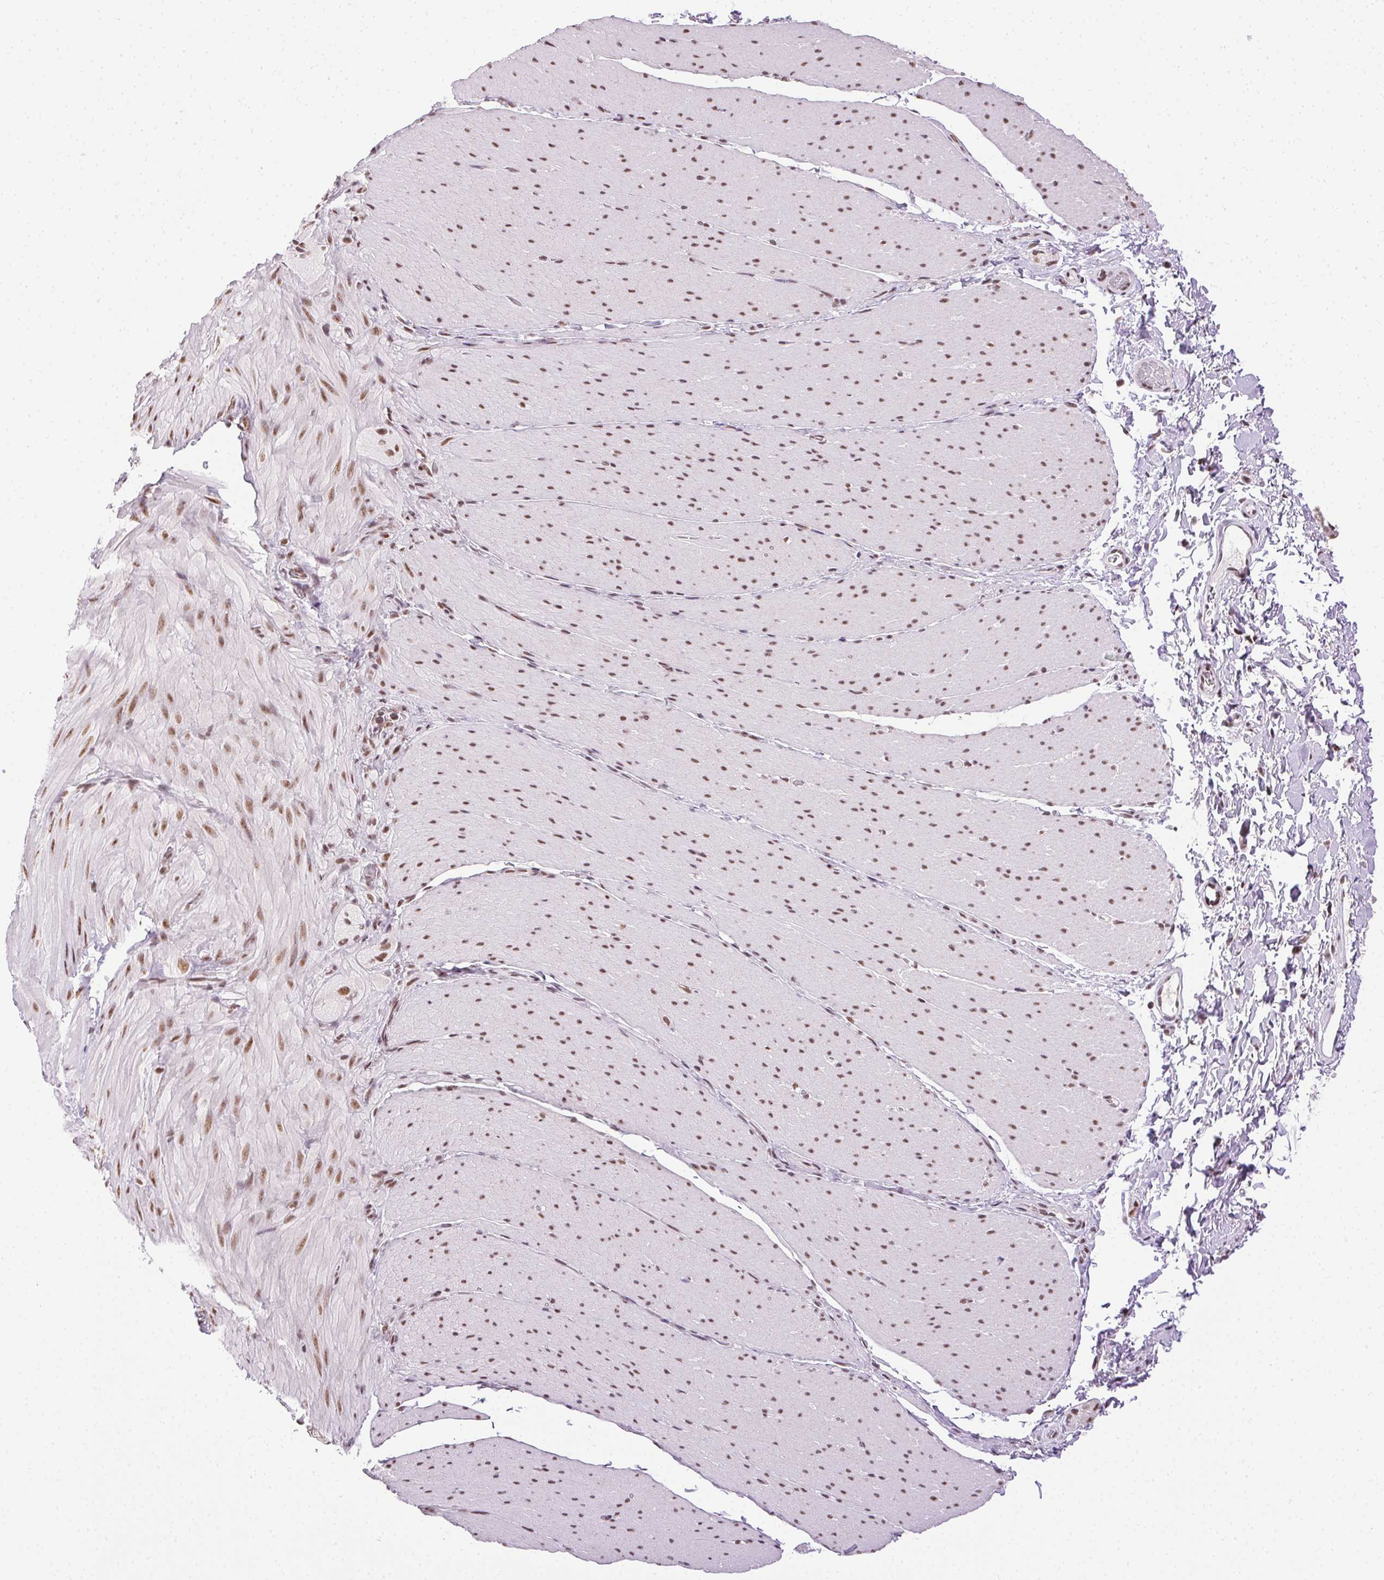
{"staining": {"intensity": "moderate", "quantity": "25%-75%", "location": "nuclear"}, "tissue": "smooth muscle", "cell_type": "Smooth muscle cells", "image_type": "normal", "snomed": [{"axis": "morphology", "description": "Normal tissue, NOS"}, {"axis": "topography", "description": "Smooth muscle"}, {"axis": "topography", "description": "Colon"}], "caption": "Smooth muscle stained for a protein demonstrates moderate nuclear positivity in smooth muscle cells. (DAB IHC, brown staining for protein, blue staining for nuclei).", "gene": "TRA2B", "patient": {"sex": "male", "age": 73}}